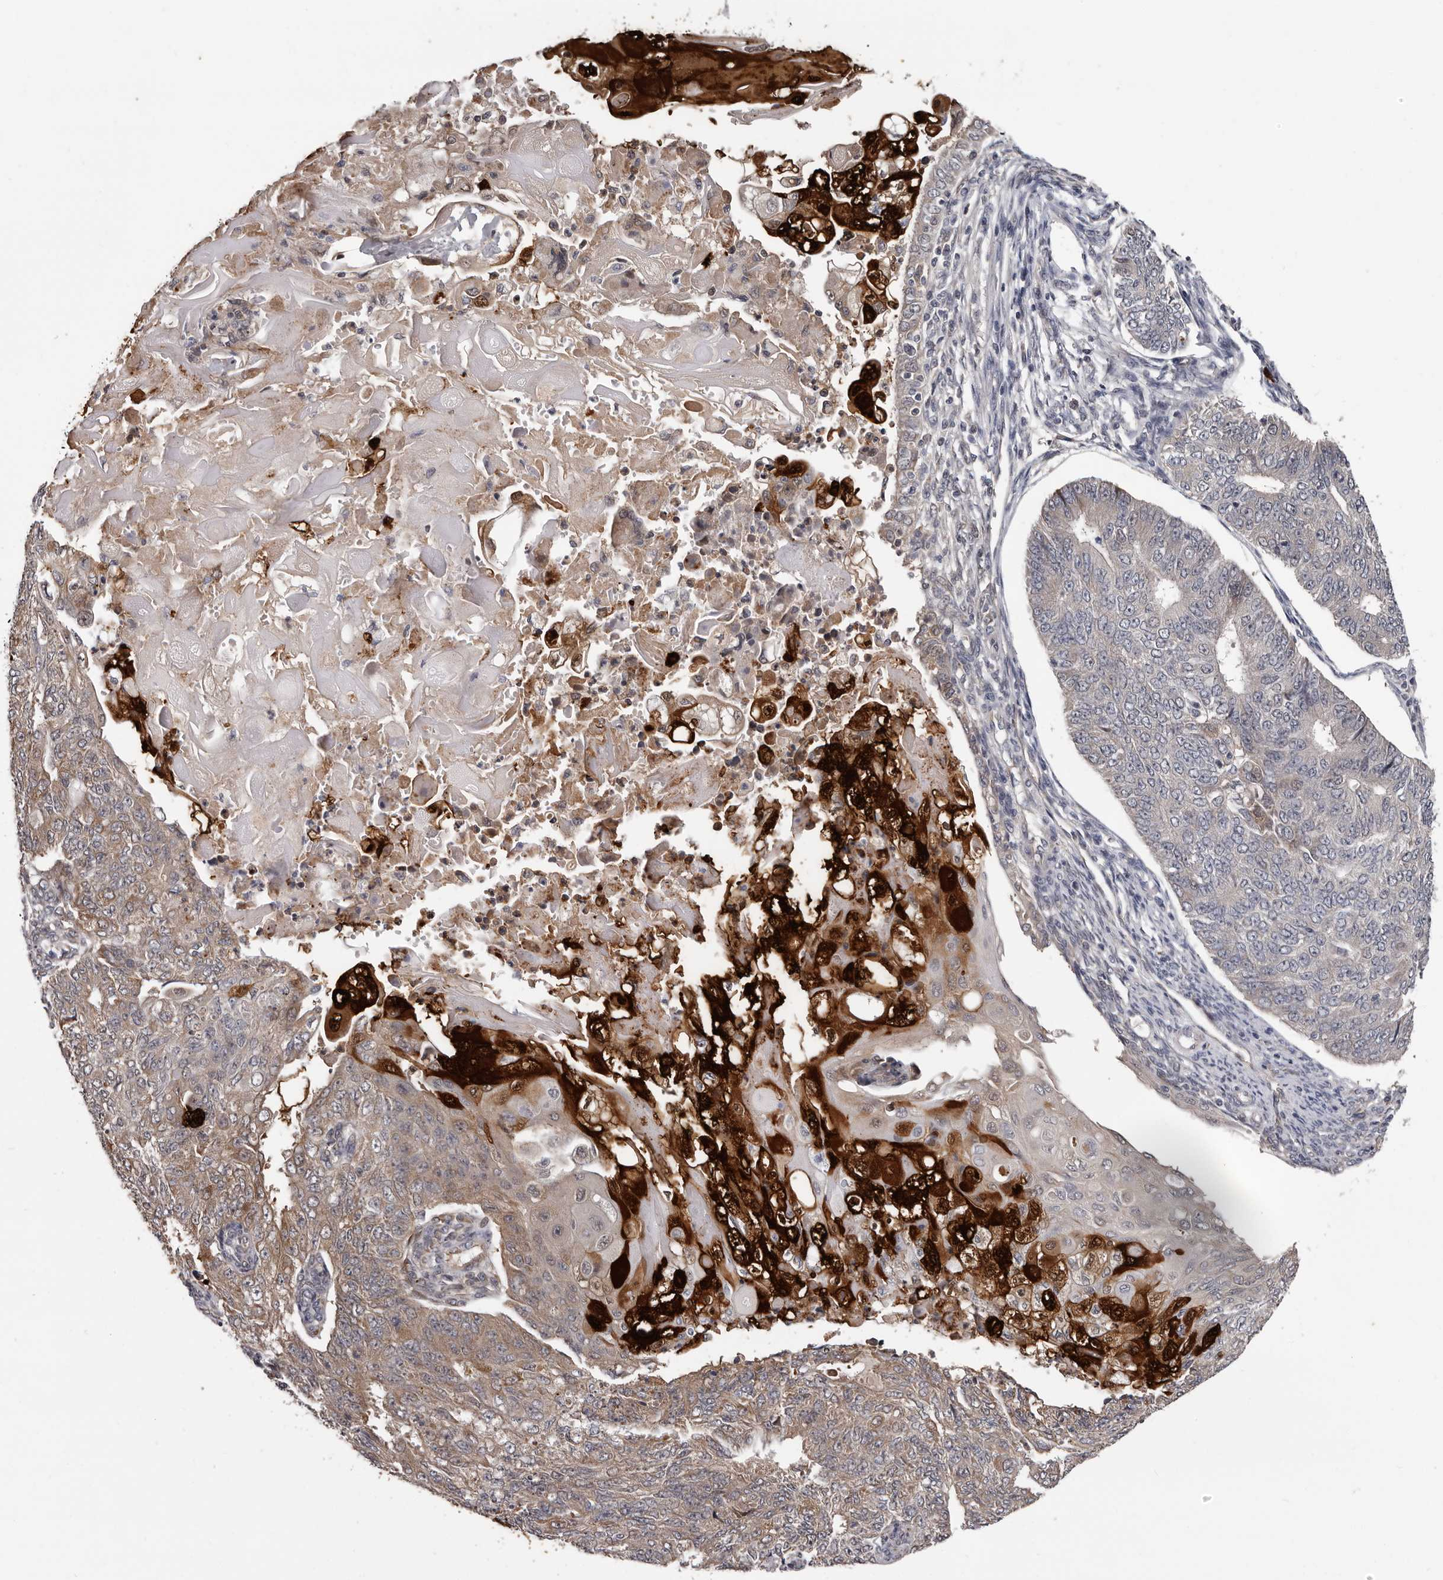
{"staining": {"intensity": "strong", "quantity": "<25%", "location": "cytoplasmic/membranous,nuclear"}, "tissue": "endometrial cancer", "cell_type": "Tumor cells", "image_type": "cancer", "snomed": [{"axis": "morphology", "description": "Adenocarcinoma, NOS"}, {"axis": "topography", "description": "Endometrium"}], "caption": "Immunohistochemical staining of human endometrial cancer shows medium levels of strong cytoplasmic/membranous and nuclear staining in approximately <25% of tumor cells. (DAB IHC, brown staining for protein, blue staining for nuclei).", "gene": "MED8", "patient": {"sex": "female", "age": 32}}